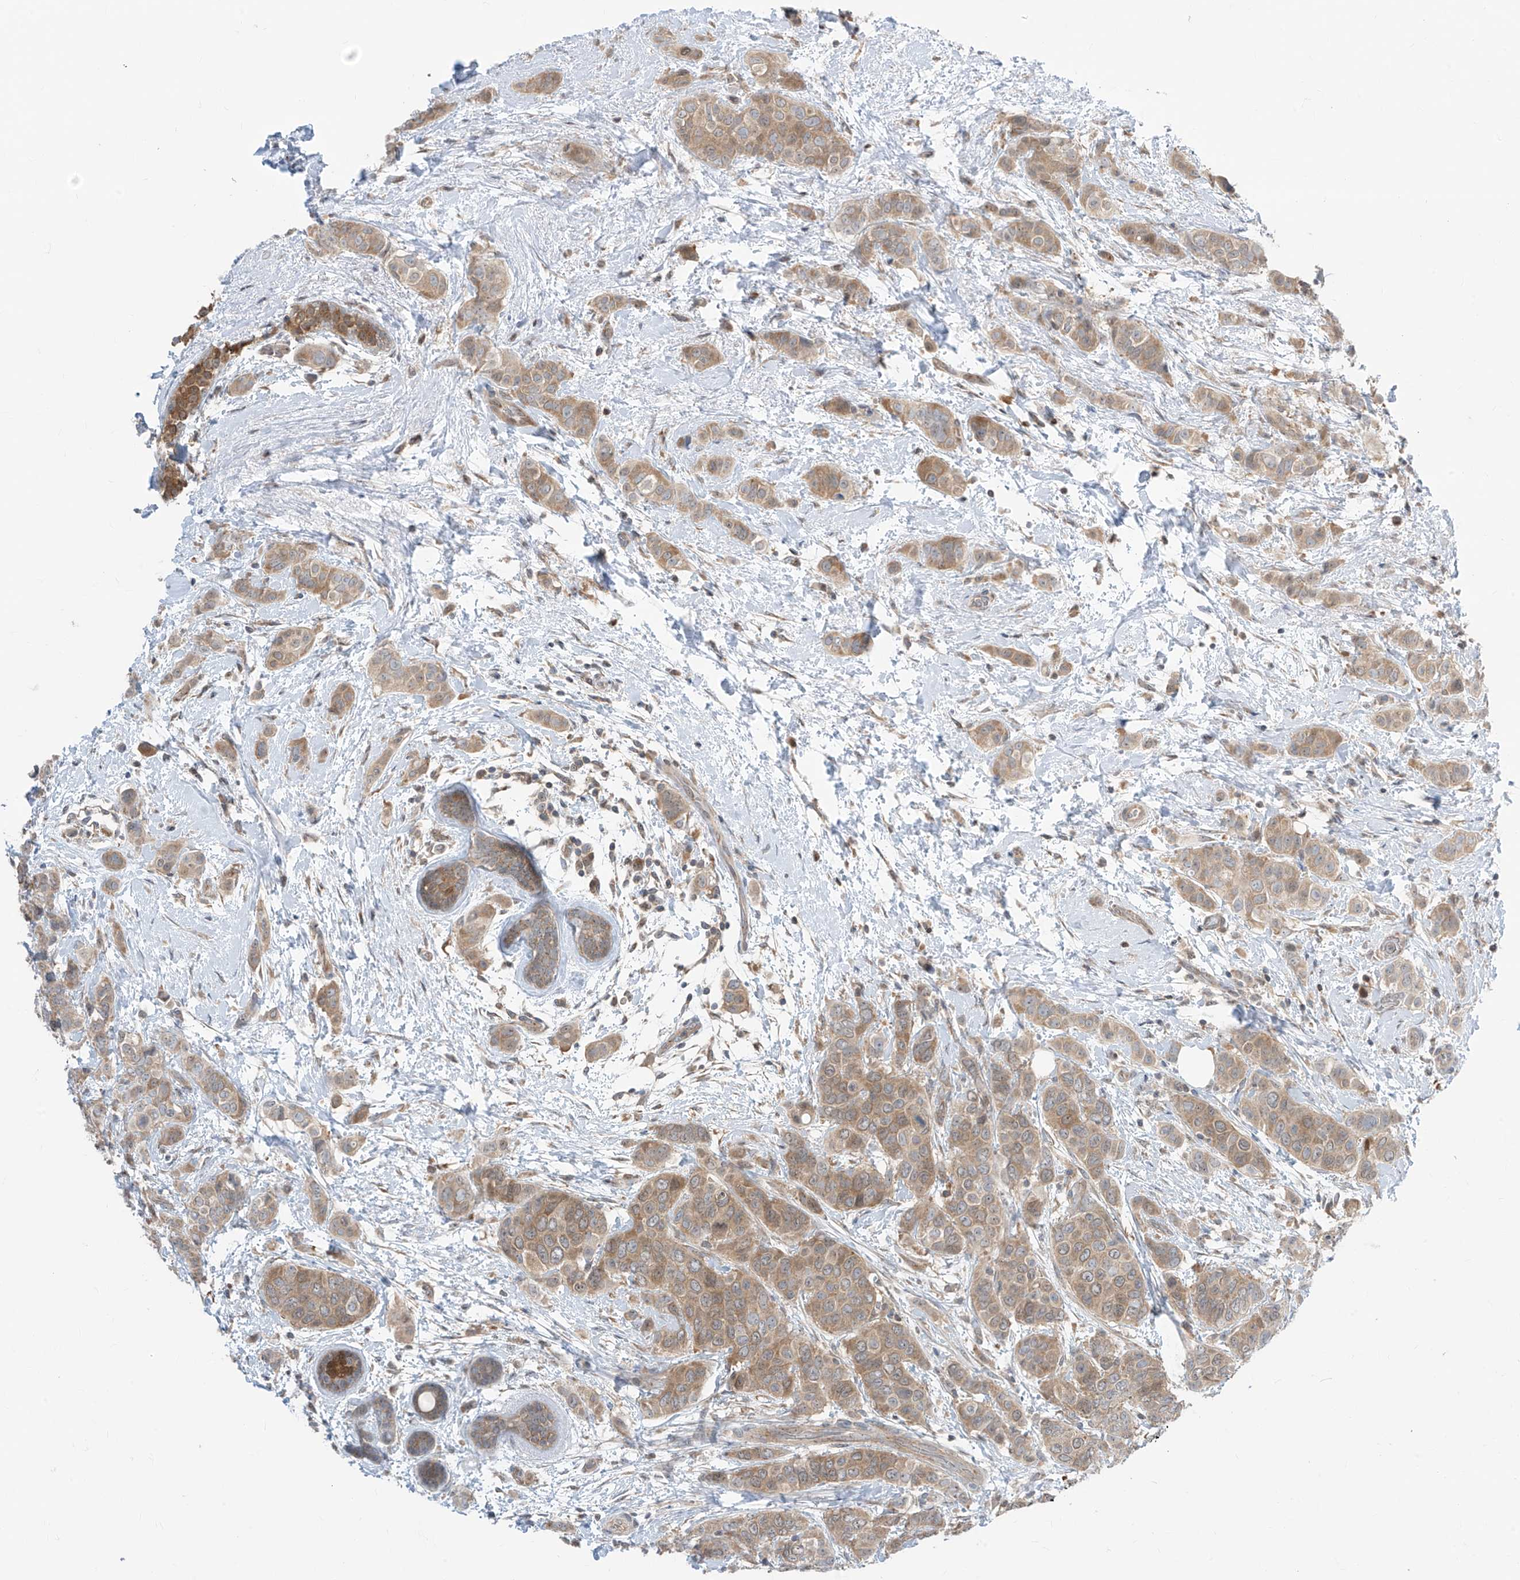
{"staining": {"intensity": "moderate", "quantity": ">75%", "location": "cytoplasmic/membranous"}, "tissue": "breast cancer", "cell_type": "Tumor cells", "image_type": "cancer", "snomed": [{"axis": "morphology", "description": "Lobular carcinoma"}, {"axis": "topography", "description": "Breast"}], "caption": "Protein analysis of breast cancer (lobular carcinoma) tissue exhibits moderate cytoplasmic/membranous positivity in approximately >75% of tumor cells.", "gene": "TTC38", "patient": {"sex": "female", "age": 51}}